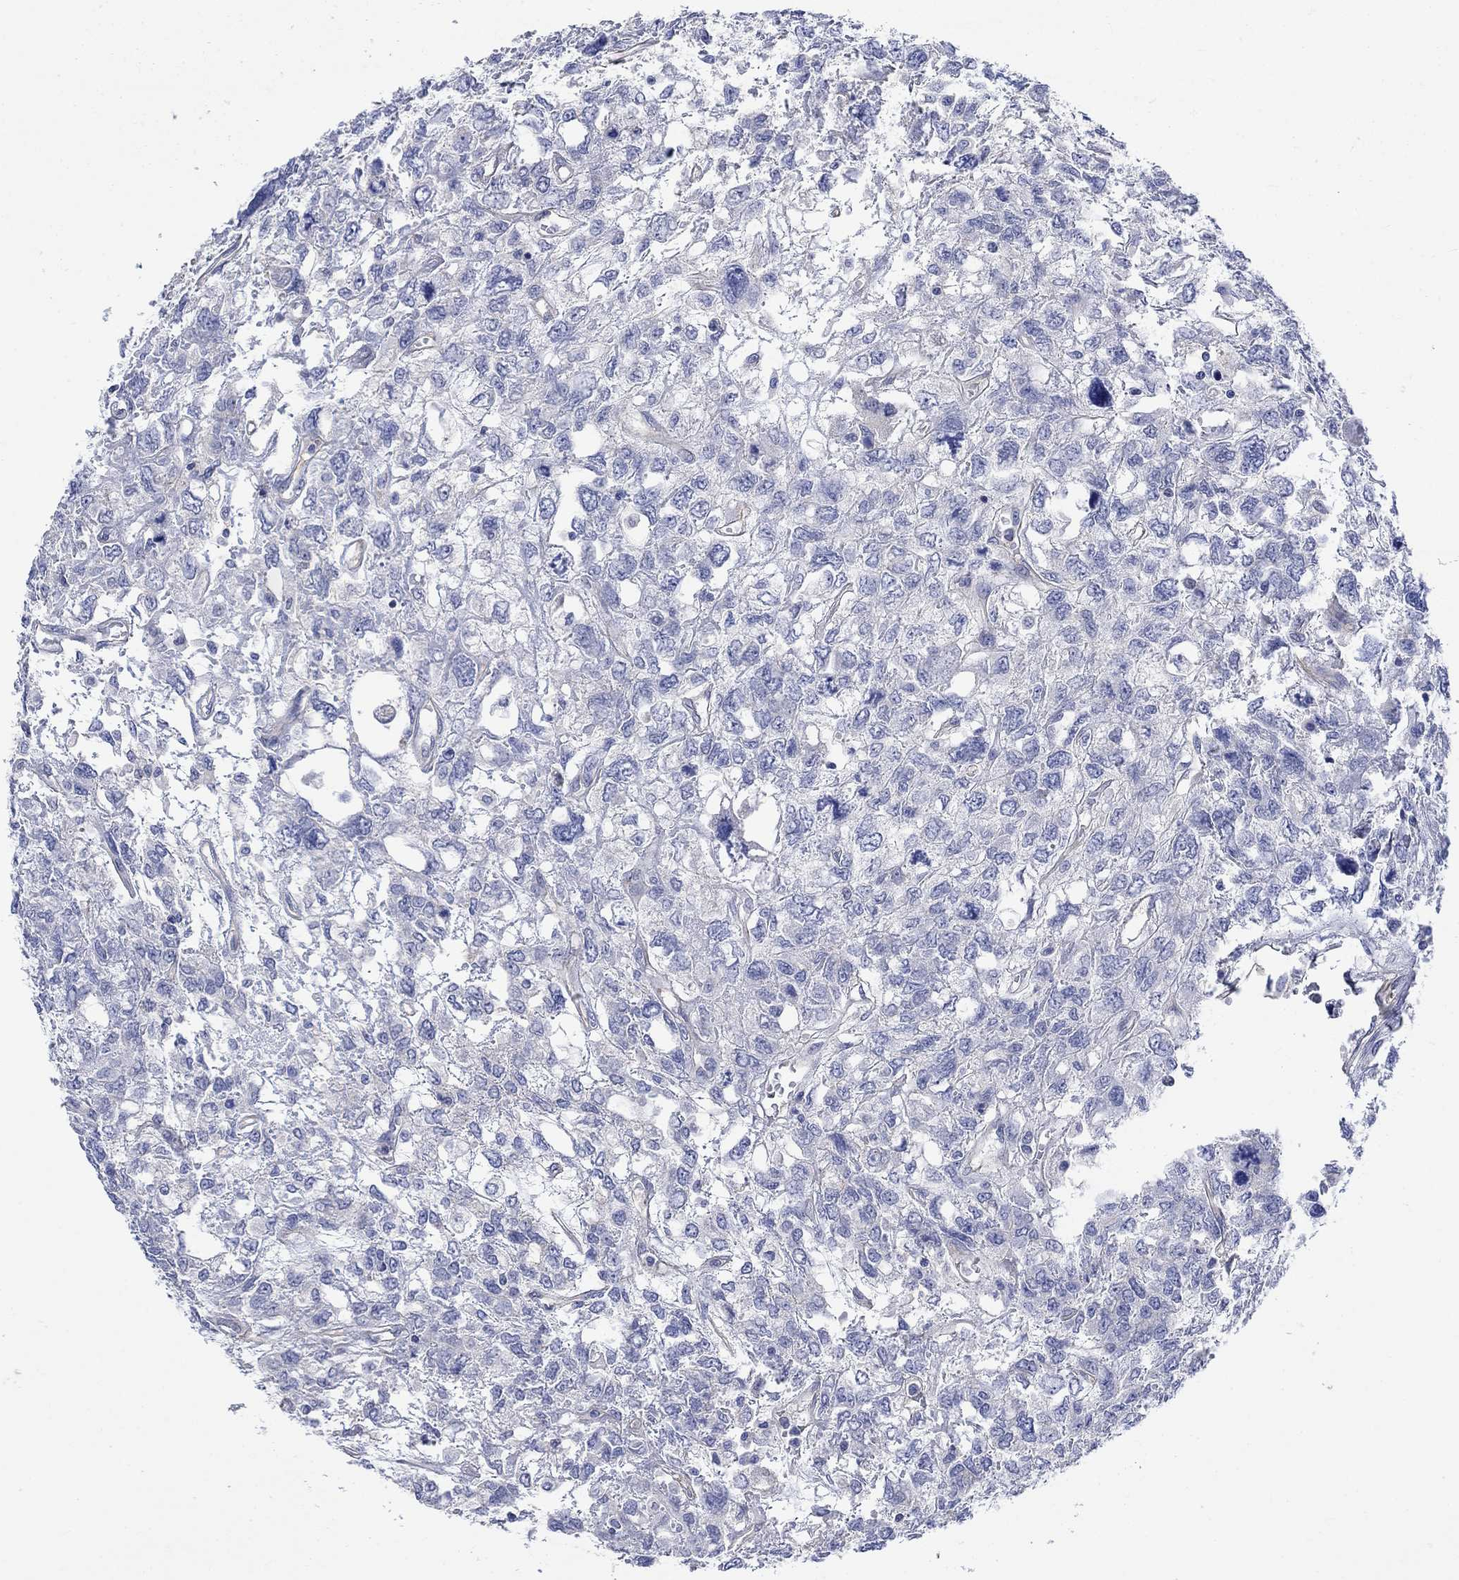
{"staining": {"intensity": "negative", "quantity": "none", "location": "none"}, "tissue": "testis cancer", "cell_type": "Tumor cells", "image_type": "cancer", "snomed": [{"axis": "morphology", "description": "Seminoma, NOS"}, {"axis": "topography", "description": "Testis"}], "caption": "This is an IHC photomicrograph of testis seminoma. There is no staining in tumor cells.", "gene": "AGRP", "patient": {"sex": "male", "age": 52}}